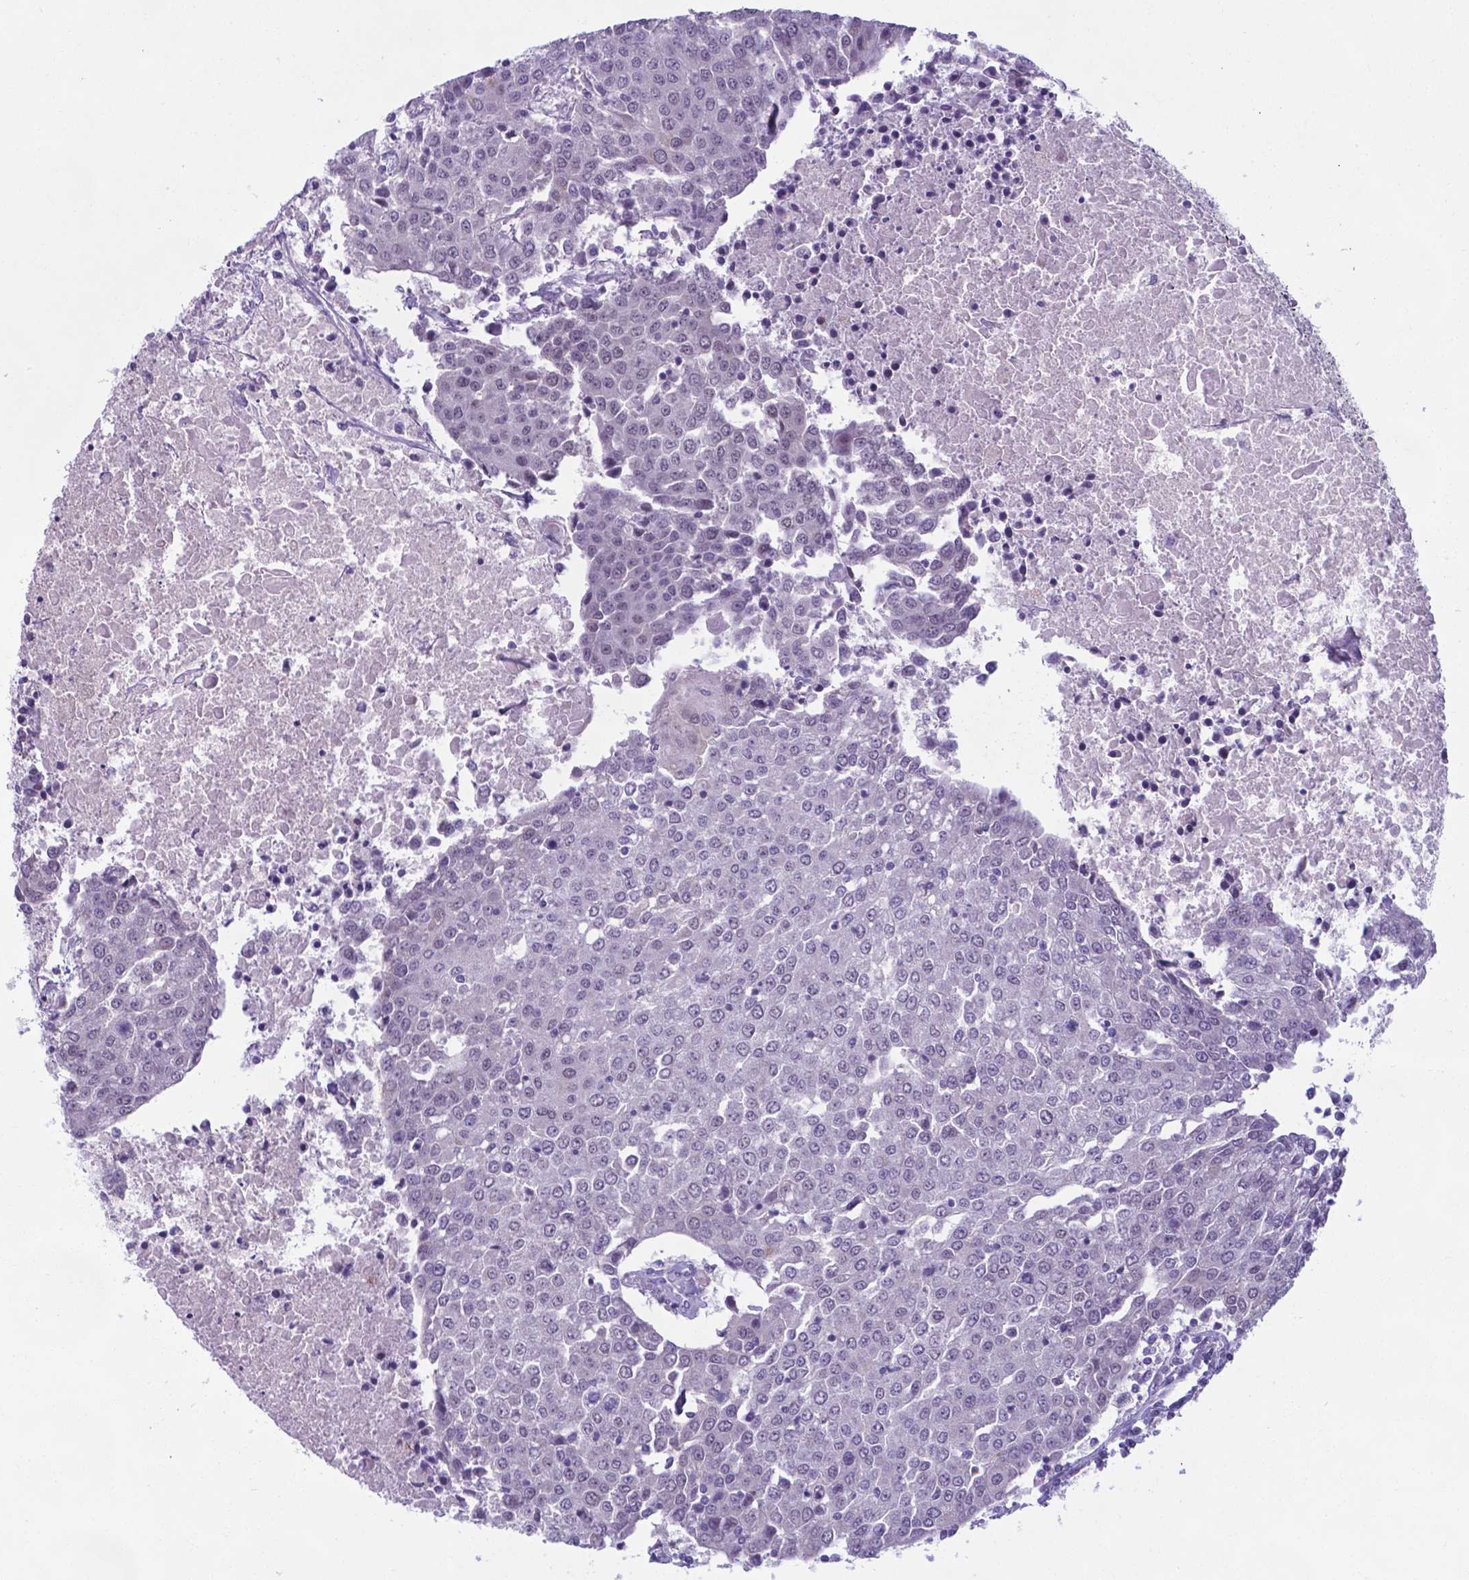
{"staining": {"intensity": "negative", "quantity": "none", "location": "none"}, "tissue": "urothelial cancer", "cell_type": "Tumor cells", "image_type": "cancer", "snomed": [{"axis": "morphology", "description": "Urothelial carcinoma, High grade"}, {"axis": "topography", "description": "Urinary bladder"}], "caption": "Image shows no significant protein staining in tumor cells of high-grade urothelial carcinoma.", "gene": "AP5B1", "patient": {"sex": "female", "age": 85}}